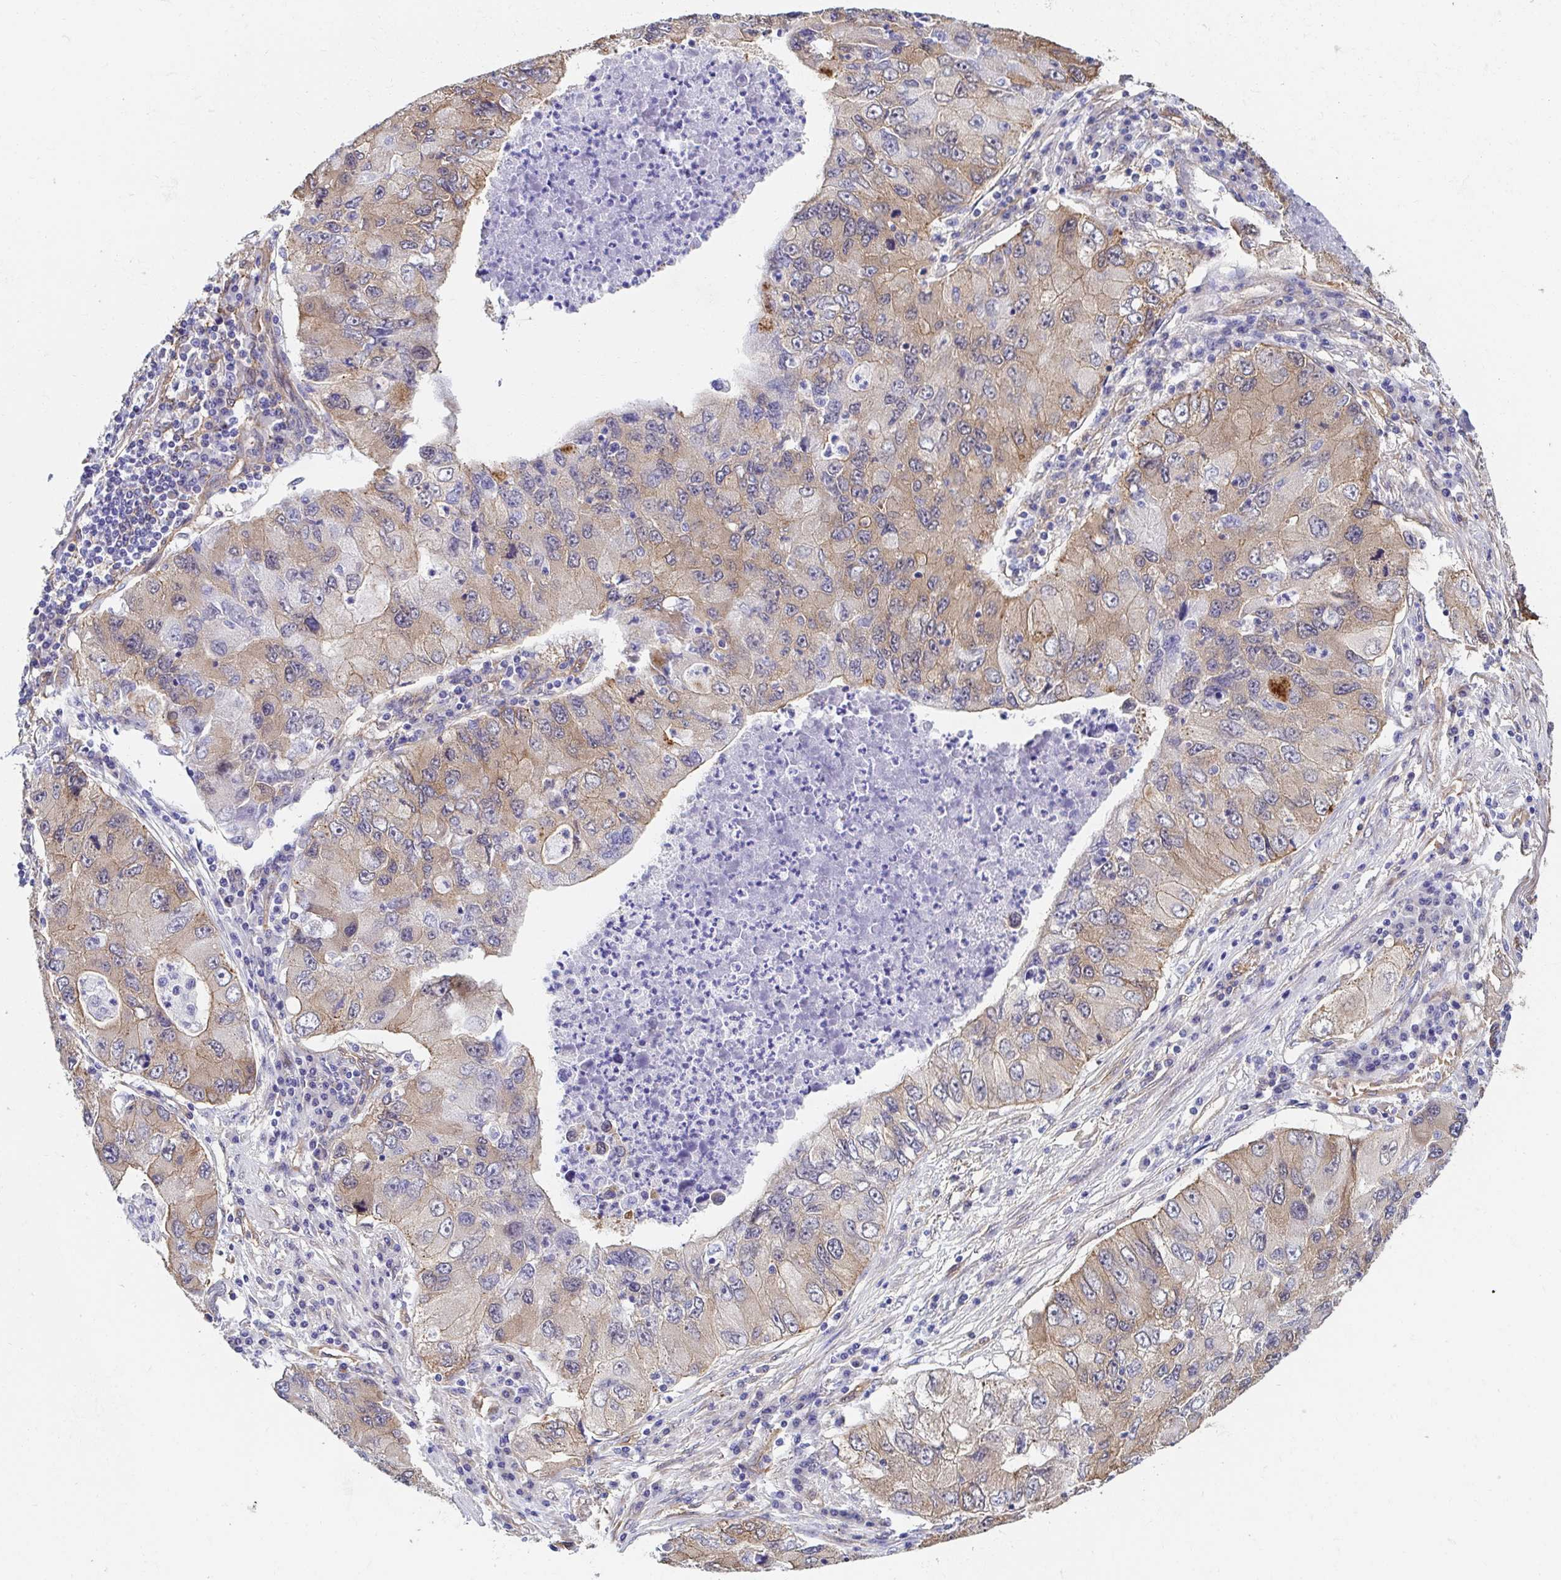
{"staining": {"intensity": "weak", "quantity": ">75%", "location": "cytoplasmic/membranous"}, "tissue": "lung cancer", "cell_type": "Tumor cells", "image_type": "cancer", "snomed": [{"axis": "morphology", "description": "Adenocarcinoma, NOS"}, {"axis": "morphology", "description": "Adenocarcinoma, metastatic, NOS"}, {"axis": "topography", "description": "Lymph node"}, {"axis": "topography", "description": "Lung"}], "caption": "Adenocarcinoma (lung) stained with a protein marker demonstrates weak staining in tumor cells.", "gene": "CTTN", "patient": {"sex": "female", "age": 54}}